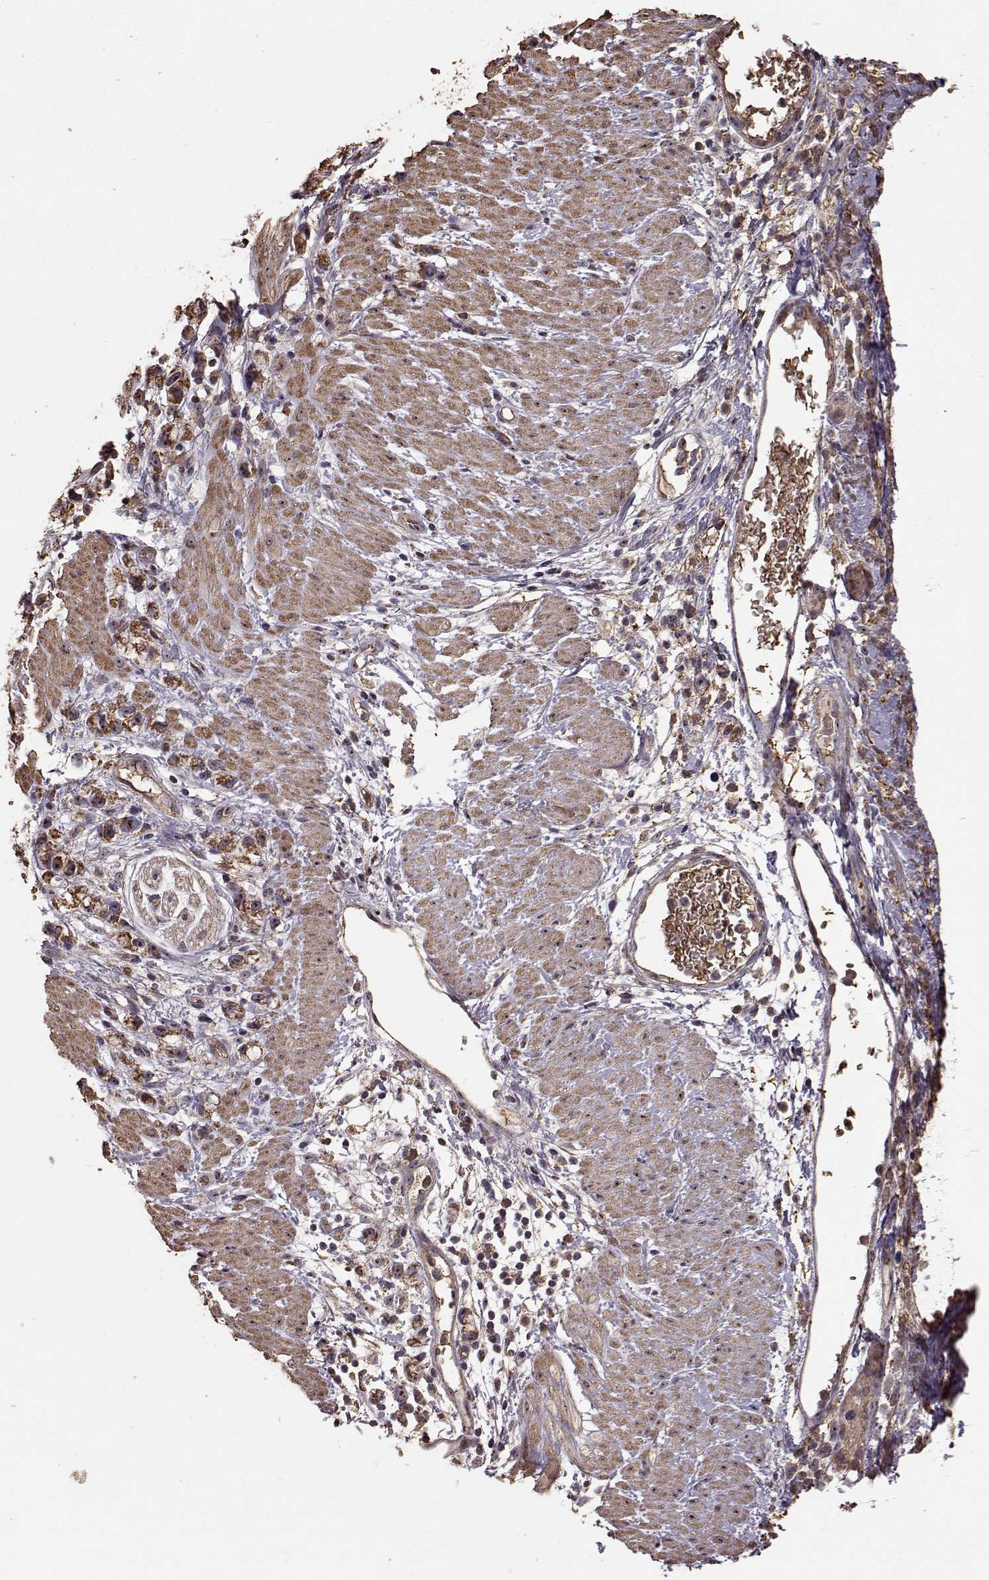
{"staining": {"intensity": "moderate", "quantity": "25%-75%", "location": "cytoplasmic/membranous"}, "tissue": "stomach cancer", "cell_type": "Tumor cells", "image_type": "cancer", "snomed": [{"axis": "morphology", "description": "Adenocarcinoma, NOS"}, {"axis": "topography", "description": "Stomach"}], "caption": "Adenocarcinoma (stomach) stained for a protein (brown) exhibits moderate cytoplasmic/membranous positive staining in approximately 25%-75% of tumor cells.", "gene": "PTGES2", "patient": {"sex": "female", "age": 59}}